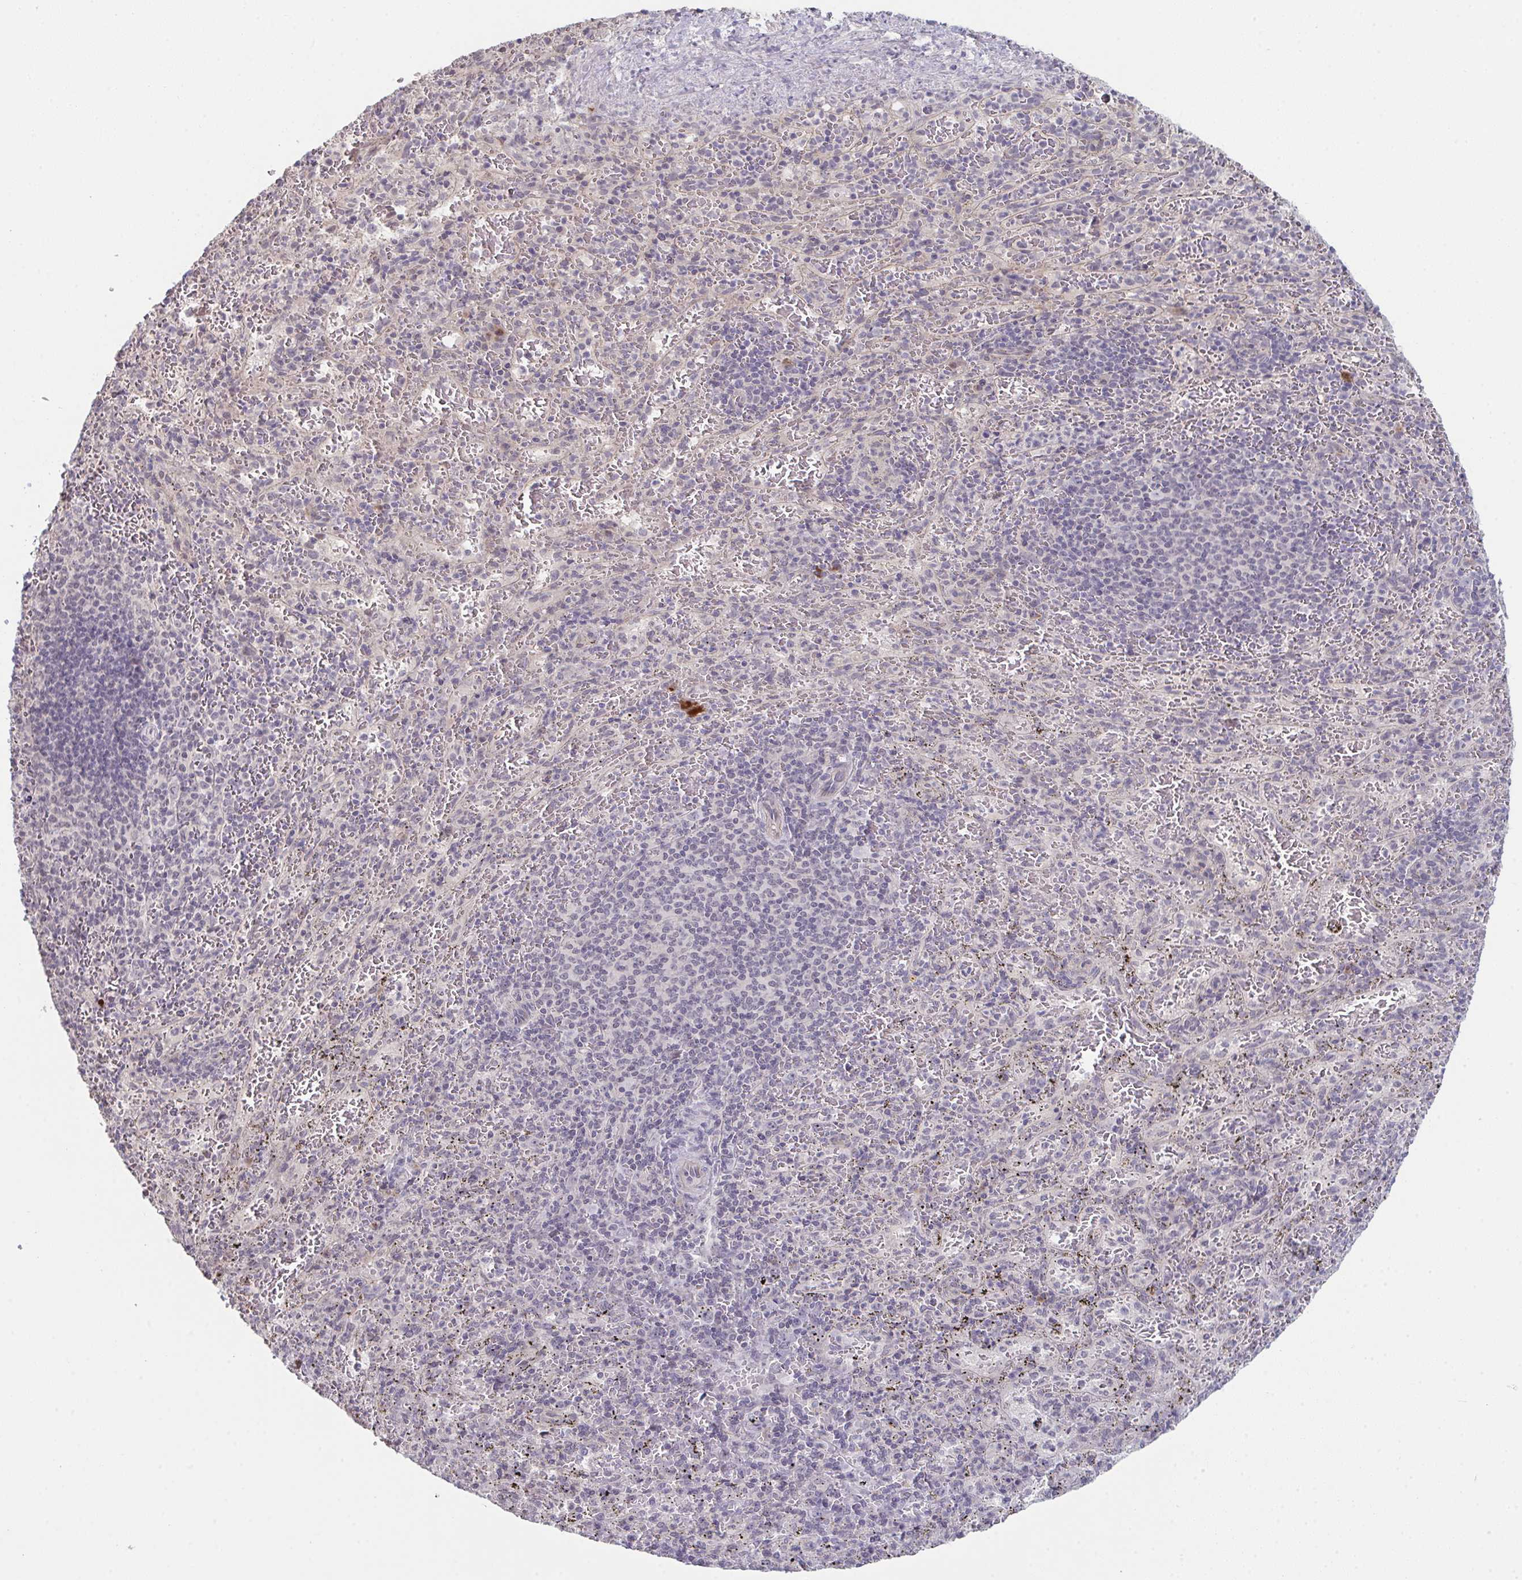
{"staining": {"intensity": "negative", "quantity": "none", "location": "none"}, "tissue": "spleen", "cell_type": "Cells in red pulp", "image_type": "normal", "snomed": [{"axis": "morphology", "description": "Normal tissue, NOS"}, {"axis": "topography", "description": "Spleen"}], "caption": "This is a photomicrograph of immunohistochemistry (IHC) staining of benign spleen, which shows no expression in cells in red pulp. (Immunohistochemistry, brightfield microscopy, high magnification).", "gene": "ZNF214", "patient": {"sex": "male", "age": 57}}